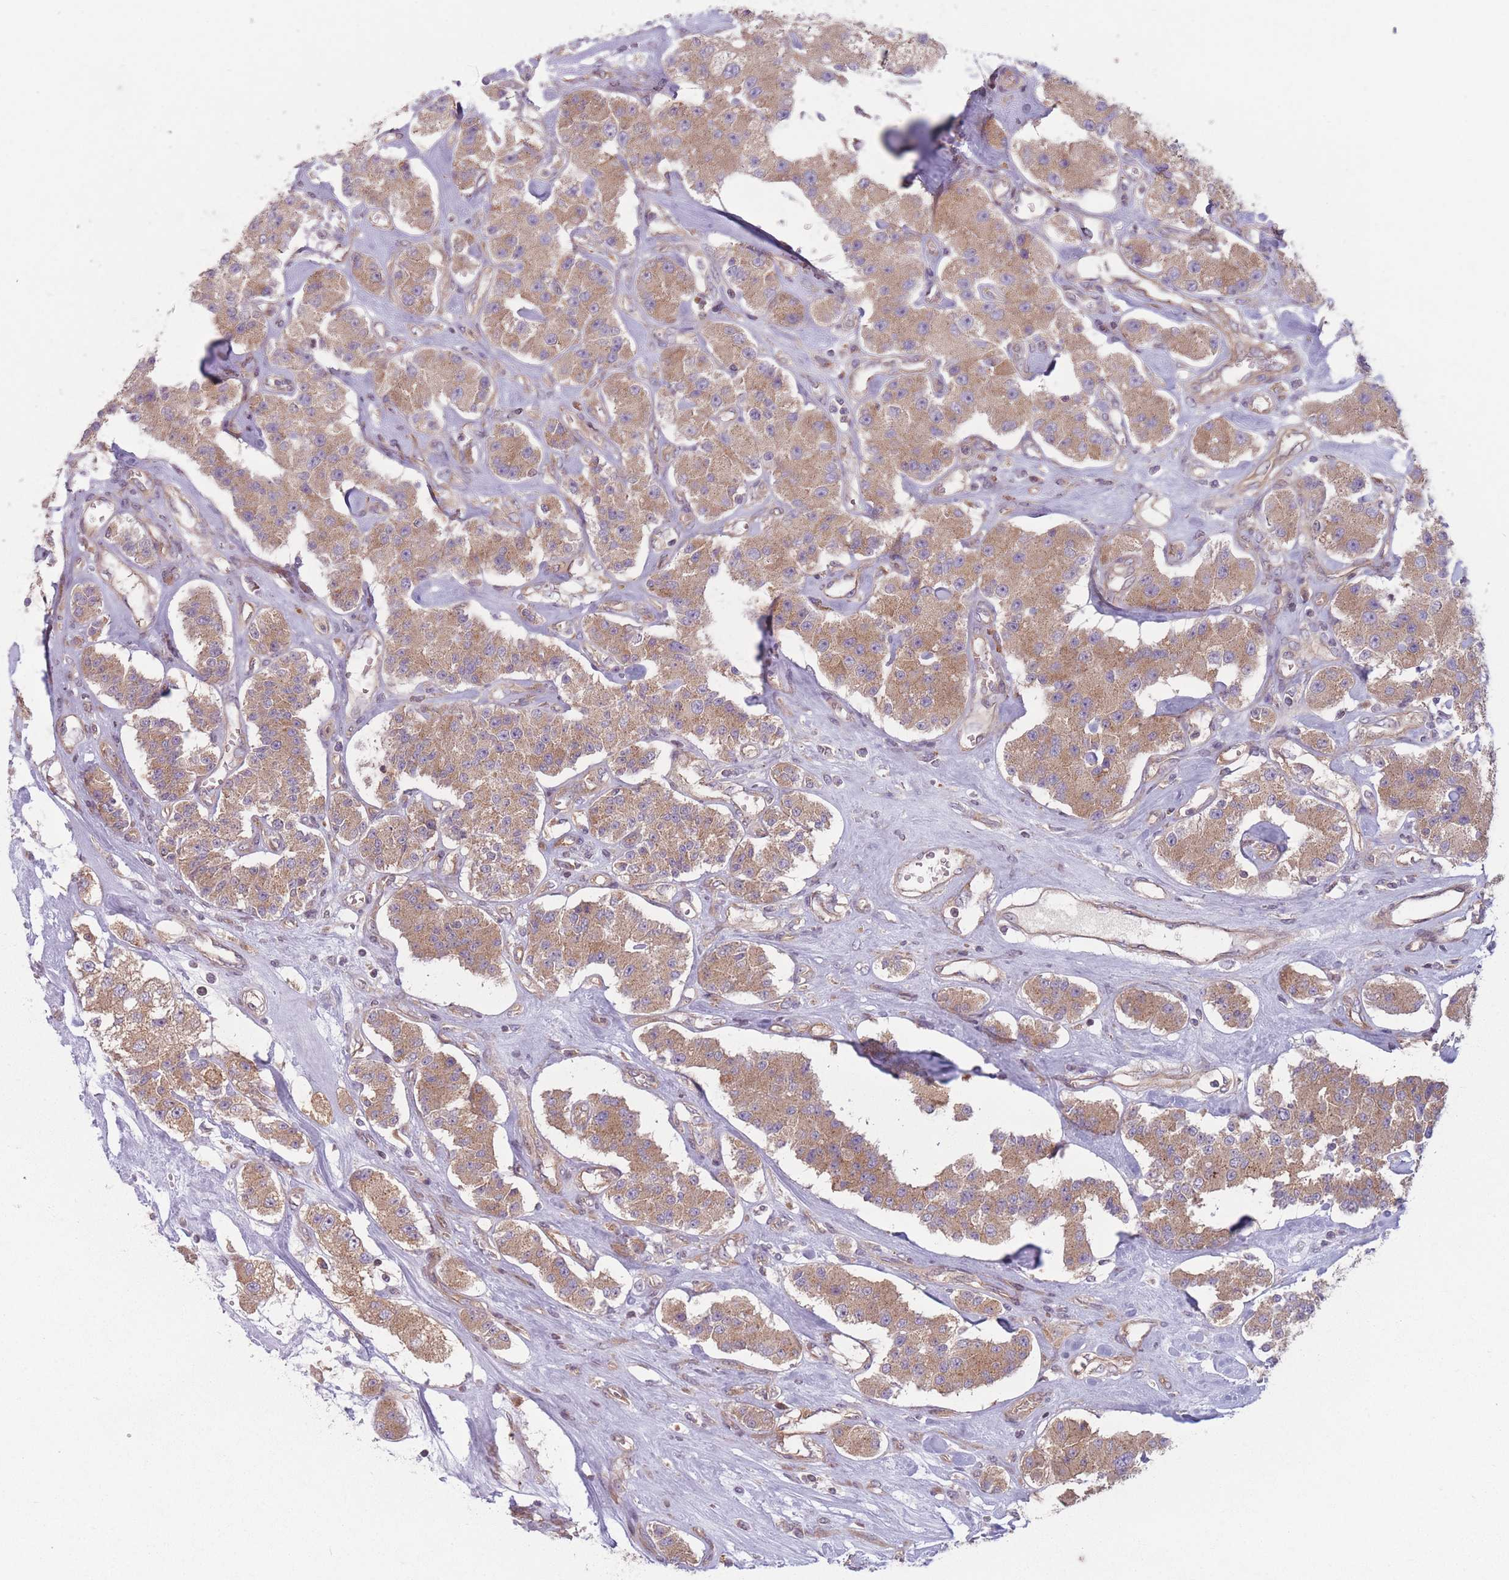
{"staining": {"intensity": "moderate", "quantity": ">75%", "location": "cytoplasmic/membranous"}, "tissue": "carcinoid", "cell_type": "Tumor cells", "image_type": "cancer", "snomed": [{"axis": "morphology", "description": "Carcinoid, malignant, NOS"}, {"axis": "topography", "description": "Pancreas"}], "caption": "Tumor cells display medium levels of moderate cytoplasmic/membranous staining in approximately >75% of cells in carcinoid.", "gene": "WASHC2A", "patient": {"sex": "male", "age": 41}}